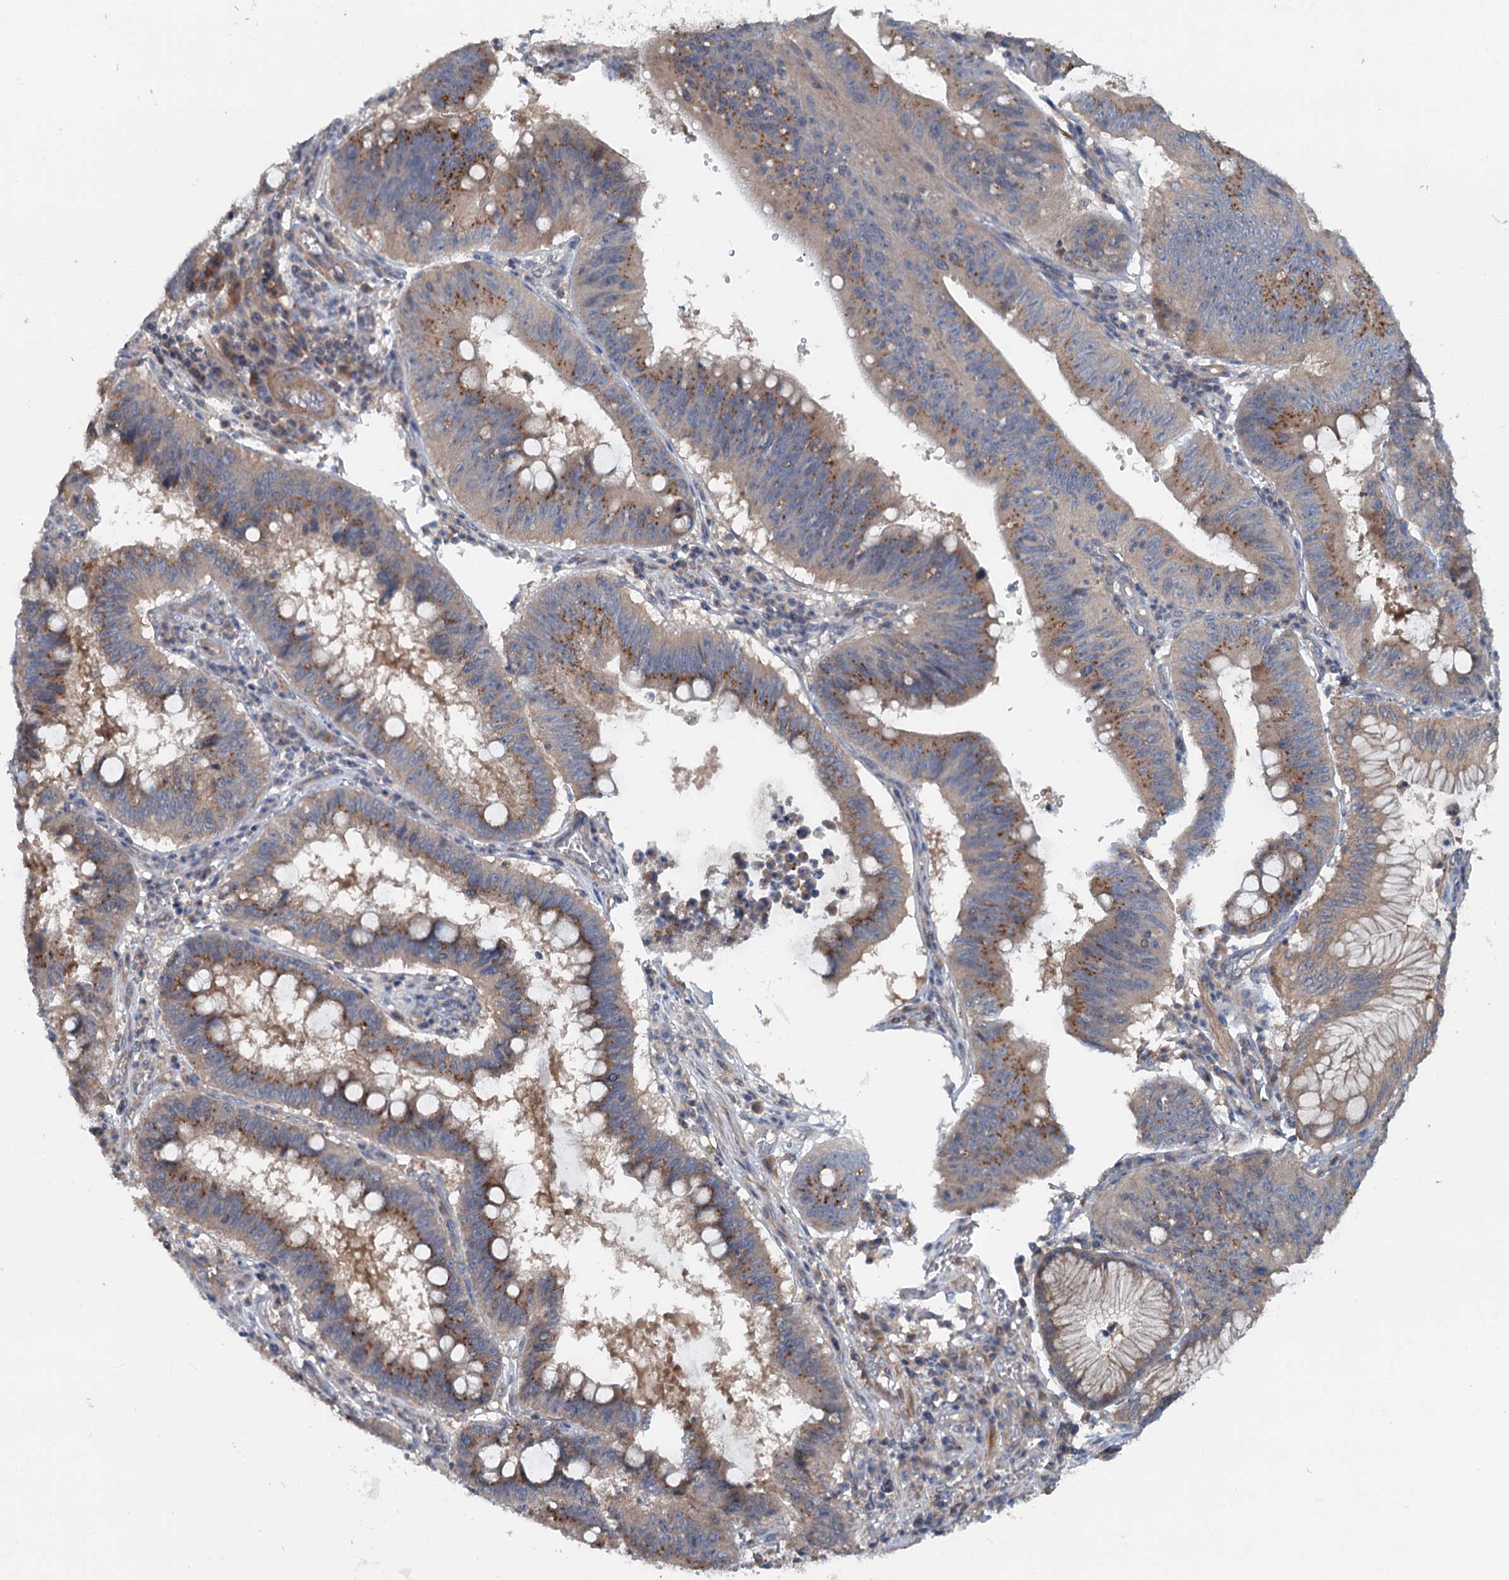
{"staining": {"intensity": "moderate", "quantity": ">75%", "location": "cytoplasmic/membranous"}, "tissue": "stomach cancer", "cell_type": "Tumor cells", "image_type": "cancer", "snomed": [{"axis": "morphology", "description": "Adenocarcinoma, NOS"}, {"axis": "topography", "description": "Stomach"}], "caption": "This histopathology image reveals adenocarcinoma (stomach) stained with IHC to label a protein in brown. The cytoplasmic/membranous of tumor cells show moderate positivity for the protein. Nuclei are counter-stained blue.", "gene": "TEDC1", "patient": {"sex": "male", "age": 59}}